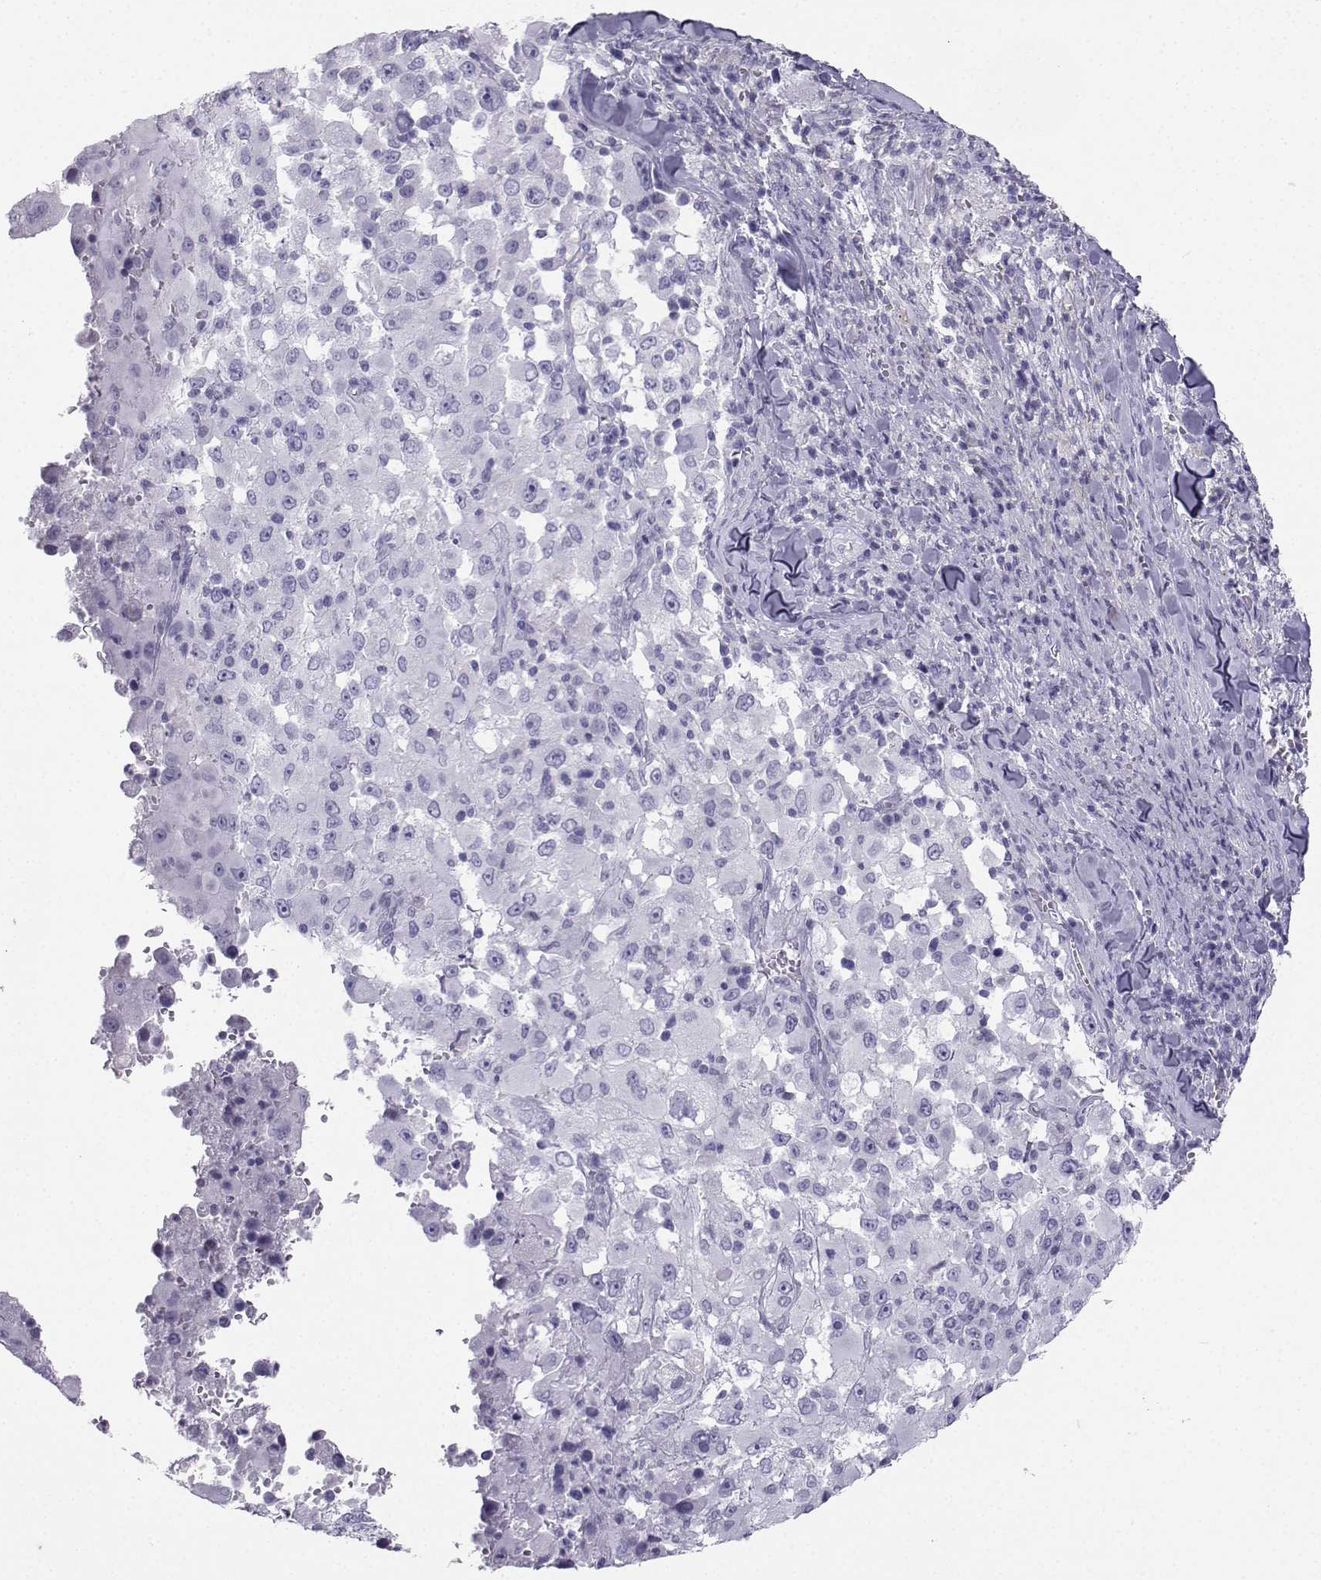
{"staining": {"intensity": "negative", "quantity": "none", "location": "none"}, "tissue": "melanoma", "cell_type": "Tumor cells", "image_type": "cancer", "snomed": [{"axis": "morphology", "description": "Malignant melanoma, Metastatic site"}, {"axis": "topography", "description": "Soft tissue"}], "caption": "There is no significant staining in tumor cells of melanoma.", "gene": "NEFL", "patient": {"sex": "male", "age": 50}}